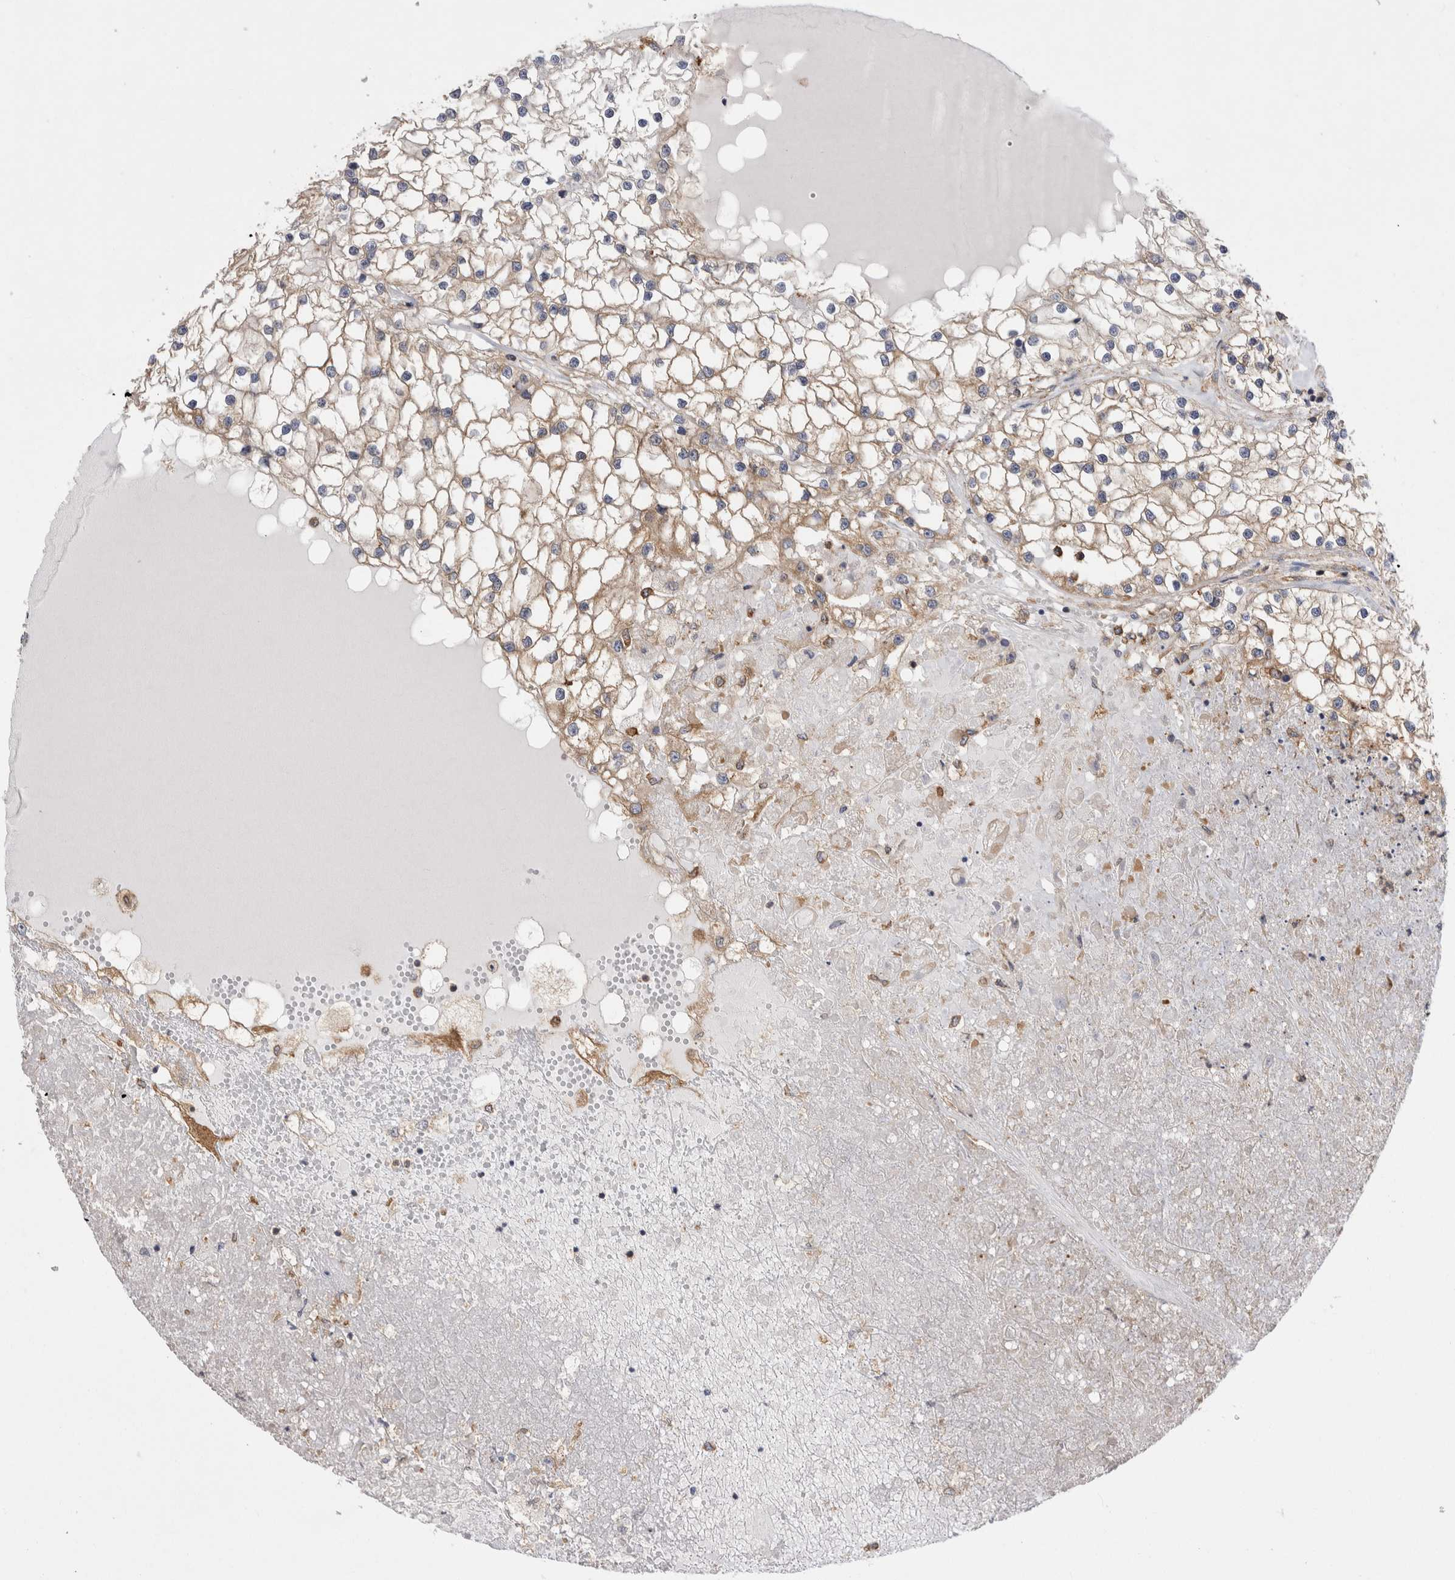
{"staining": {"intensity": "moderate", "quantity": ">75%", "location": "cytoplasmic/membranous"}, "tissue": "renal cancer", "cell_type": "Tumor cells", "image_type": "cancer", "snomed": [{"axis": "morphology", "description": "Adenocarcinoma, NOS"}, {"axis": "topography", "description": "Kidney"}], "caption": "Adenocarcinoma (renal) tissue displays moderate cytoplasmic/membranous staining in about >75% of tumor cells", "gene": "RAB11FIP1", "patient": {"sex": "male", "age": 68}}